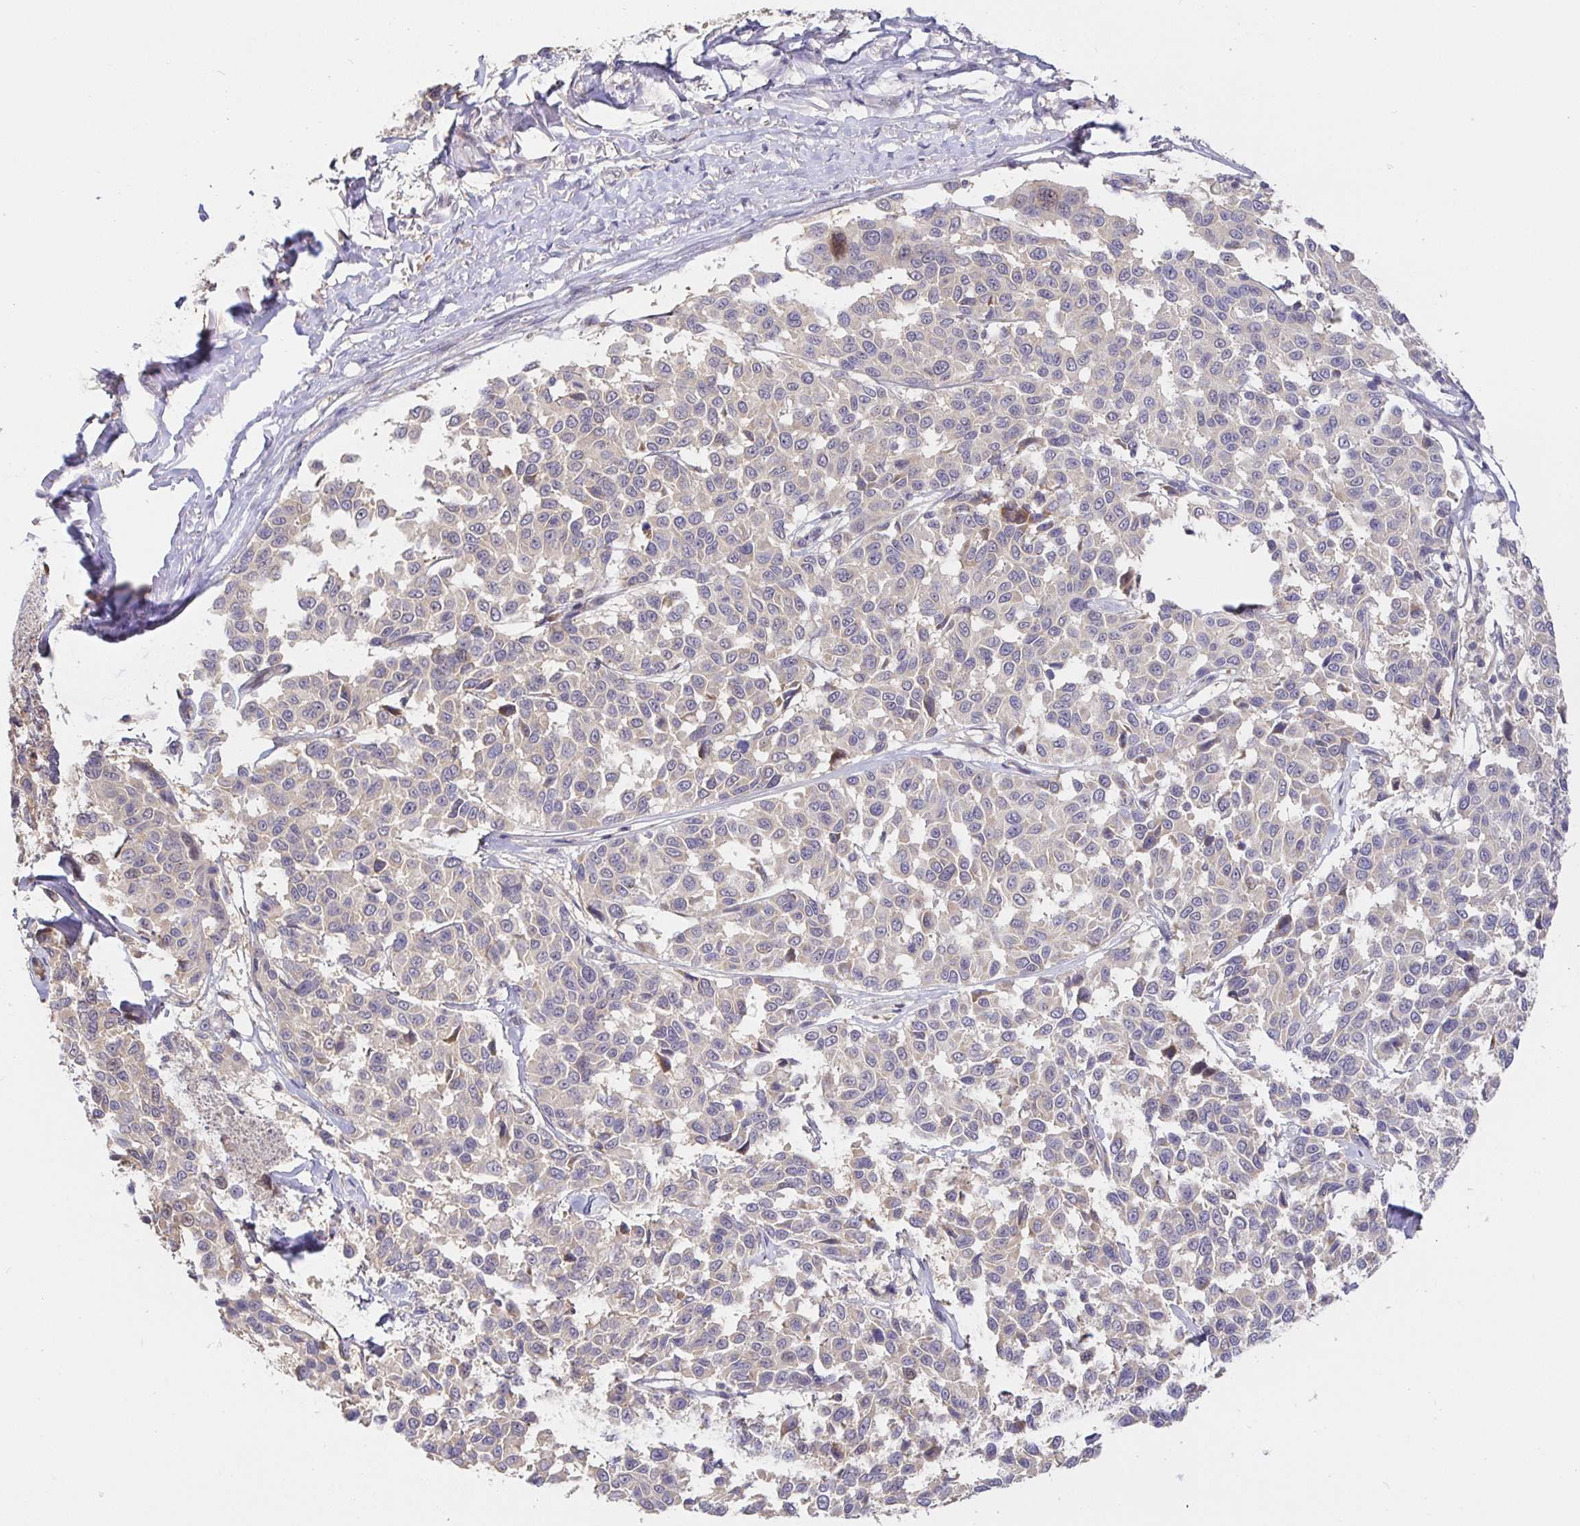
{"staining": {"intensity": "weak", "quantity": "<25%", "location": "cytoplasmic/membranous"}, "tissue": "melanoma", "cell_type": "Tumor cells", "image_type": "cancer", "snomed": [{"axis": "morphology", "description": "Malignant melanoma, NOS"}, {"axis": "topography", "description": "Skin"}], "caption": "Protein analysis of malignant melanoma demonstrates no significant positivity in tumor cells.", "gene": "ZDHHC11", "patient": {"sex": "female", "age": 66}}